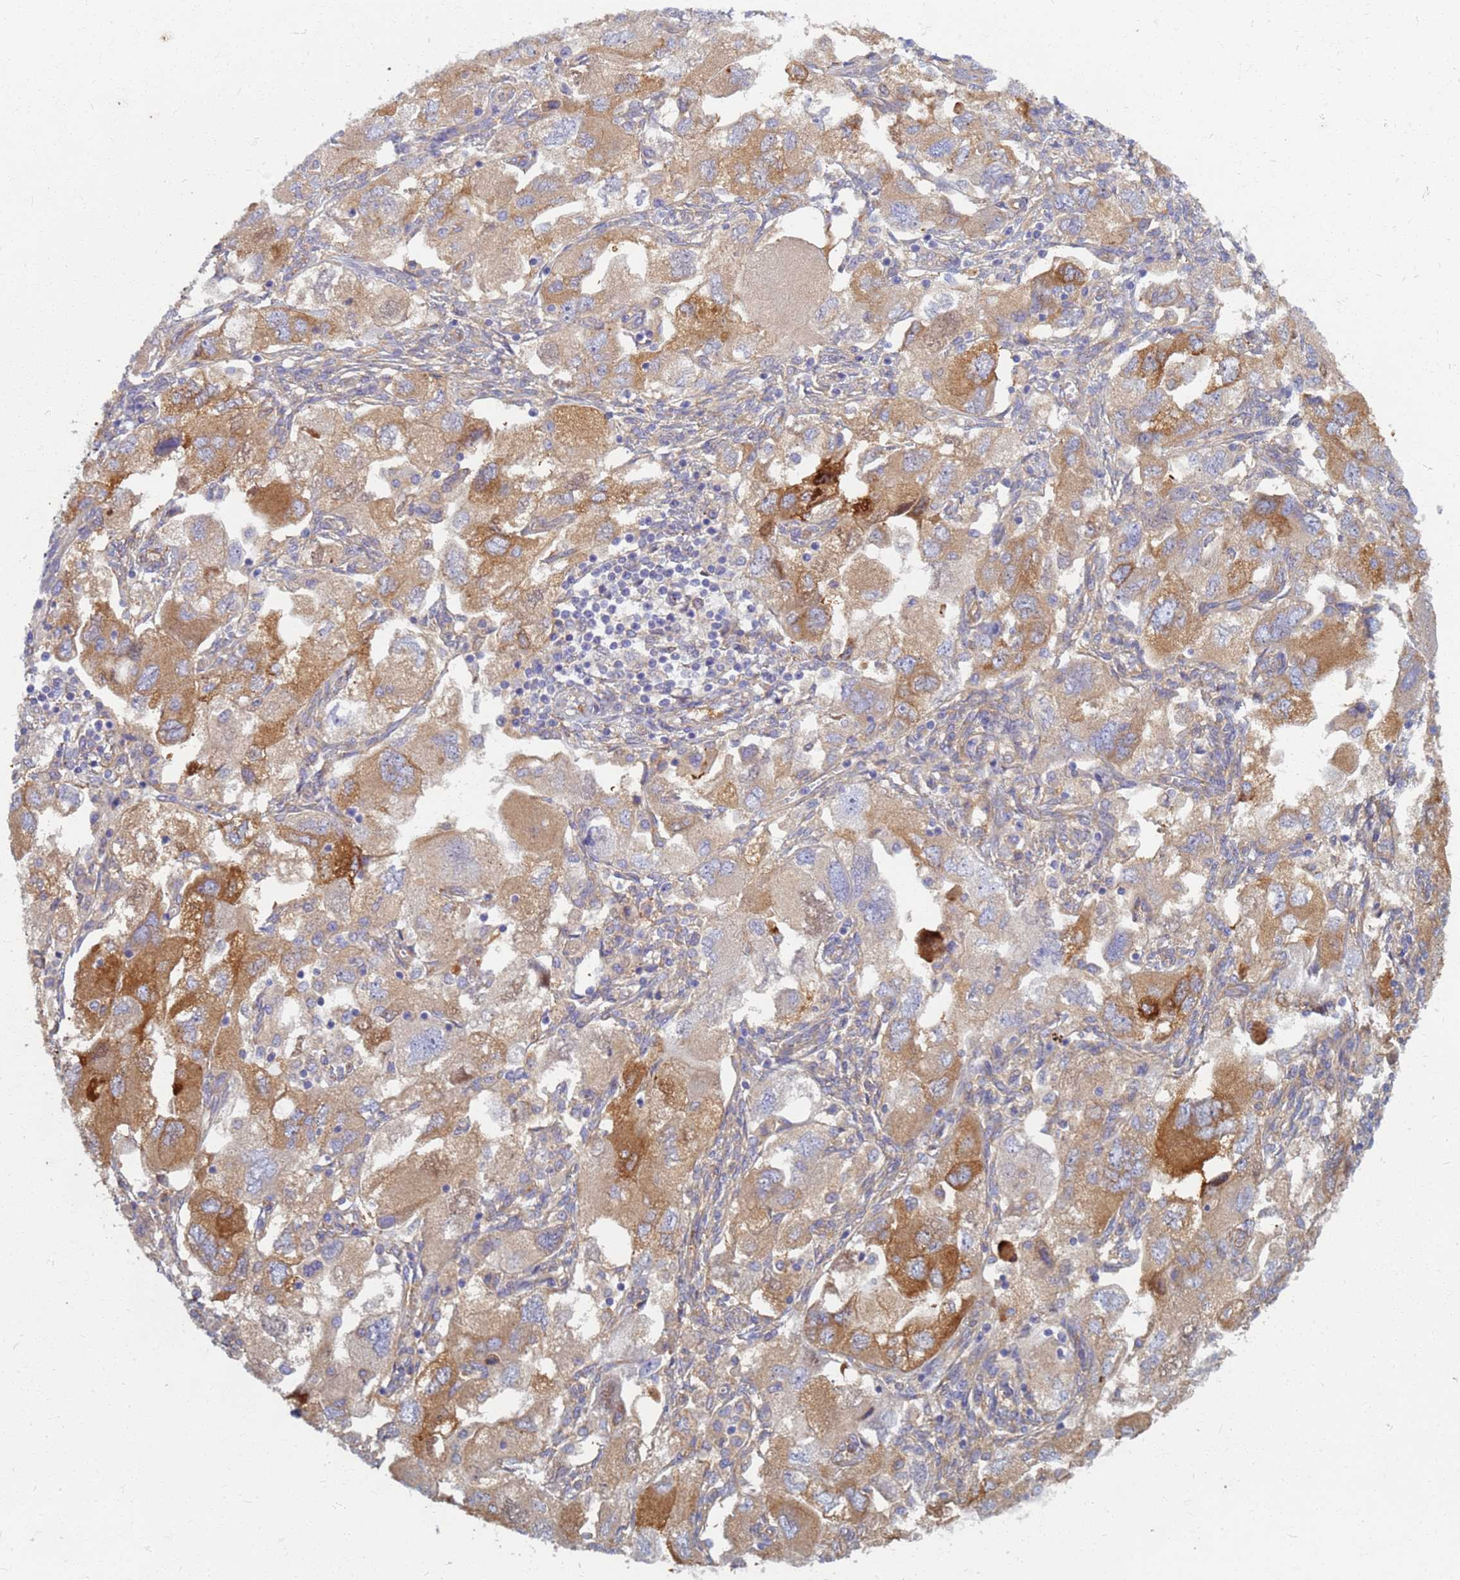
{"staining": {"intensity": "moderate", "quantity": ">75%", "location": "cytoplasmic/membranous"}, "tissue": "ovarian cancer", "cell_type": "Tumor cells", "image_type": "cancer", "snomed": [{"axis": "morphology", "description": "Carcinoma, NOS"}, {"axis": "morphology", "description": "Cystadenocarcinoma, serous, NOS"}, {"axis": "topography", "description": "Ovary"}], "caption": "Ovarian cancer was stained to show a protein in brown. There is medium levels of moderate cytoplasmic/membranous expression in about >75% of tumor cells.", "gene": "EEA1", "patient": {"sex": "female", "age": 69}}